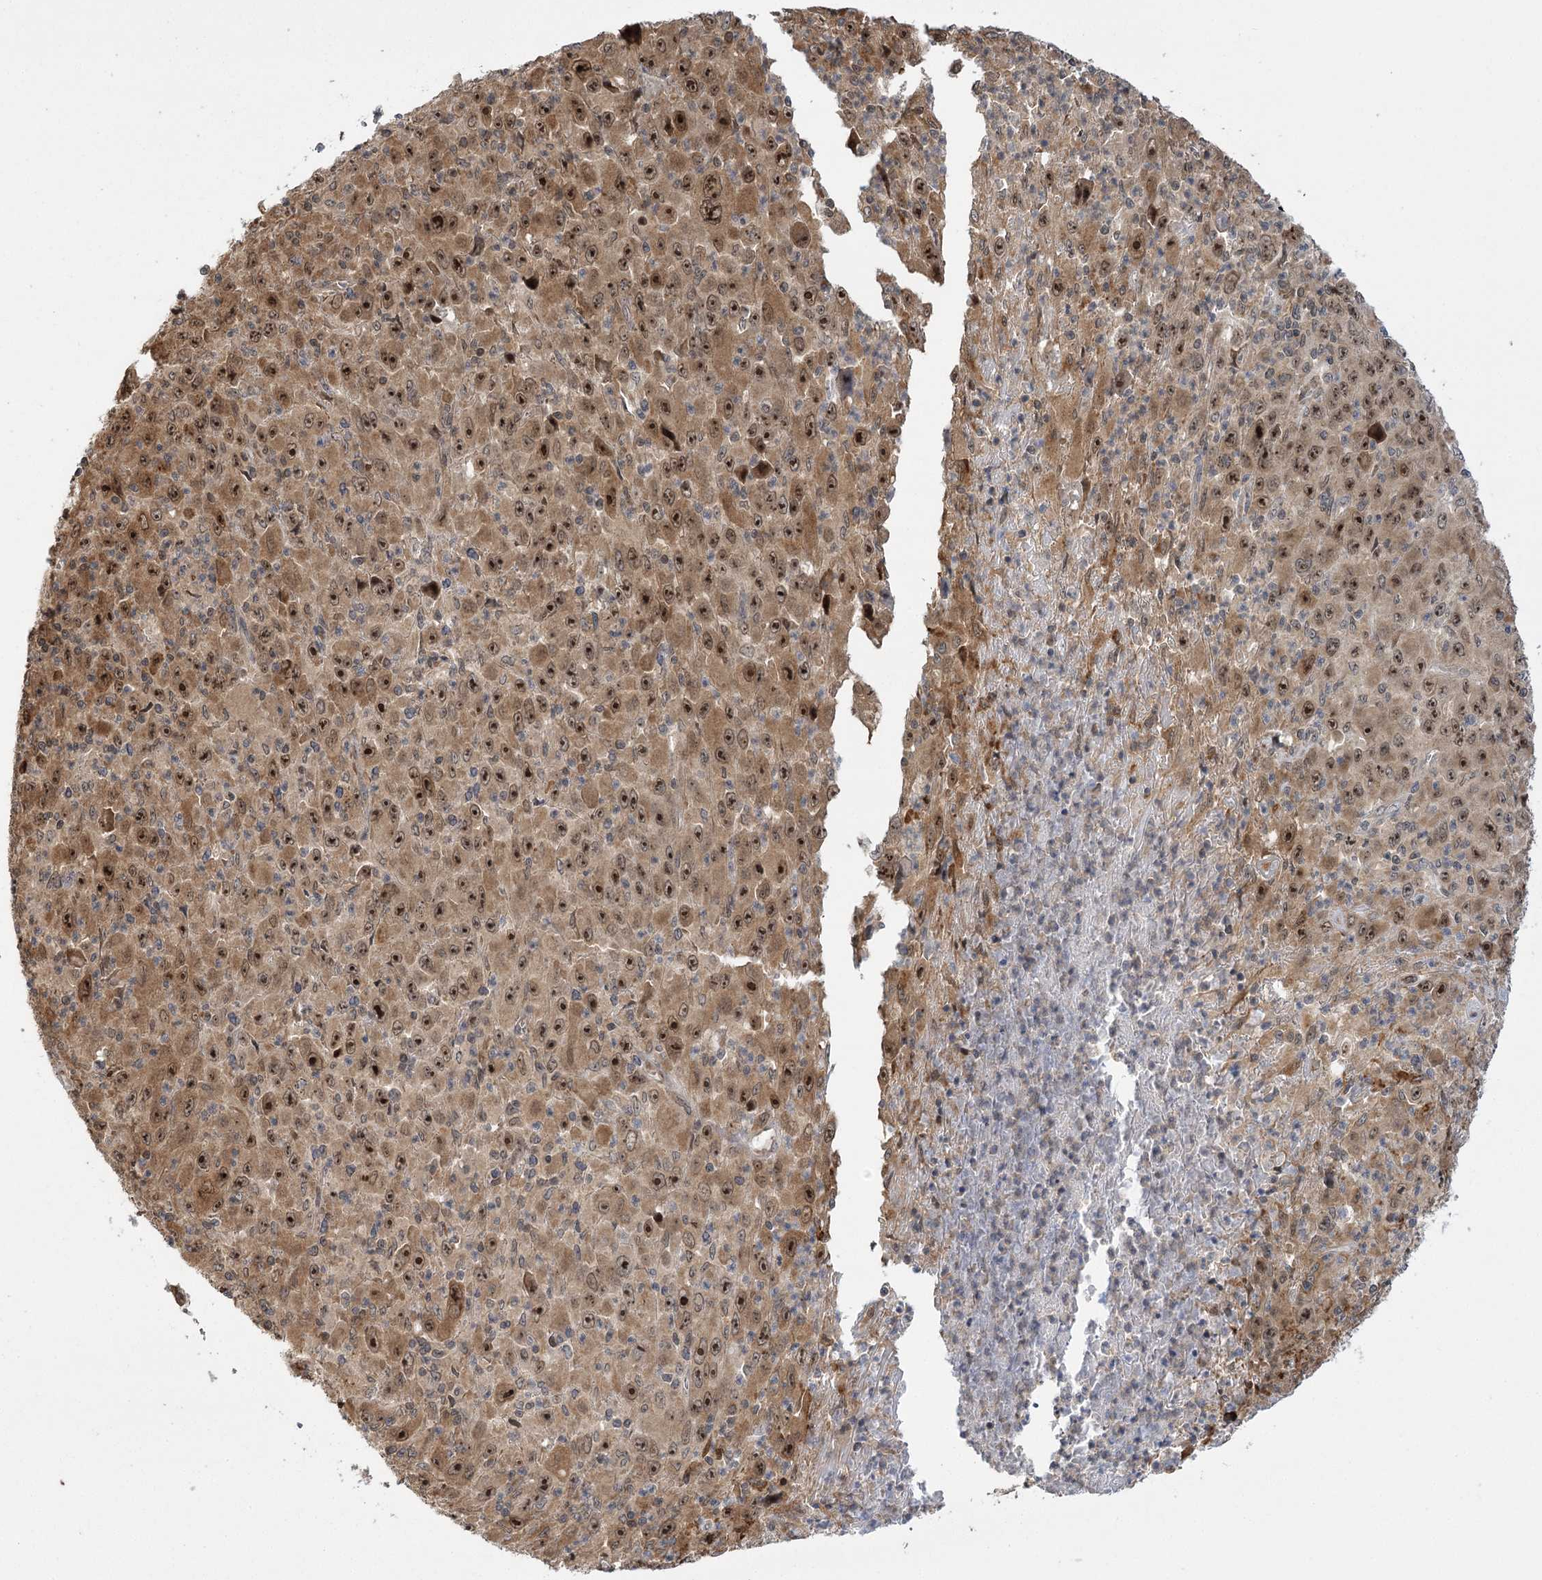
{"staining": {"intensity": "moderate", "quantity": ">75%", "location": "cytoplasmic/membranous,nuclear"}, "tissue": "melanoma", "cell_type": "Tumor cells", "image_type": "cancer", "snomed": [{"axis": "morphology", "description": "Malignant melanoma, Metastatic site"}, {"axis": "topography", "description": "Skin"}], "caption": "Brown immunohistochemical staining in melanoma exhibits moderate cytoplasmic/membranous and nuclear staining in approximately >75% of tumor cells.", "gene": "SERGEF", "patient": {"sex": "female", "age": 56}}